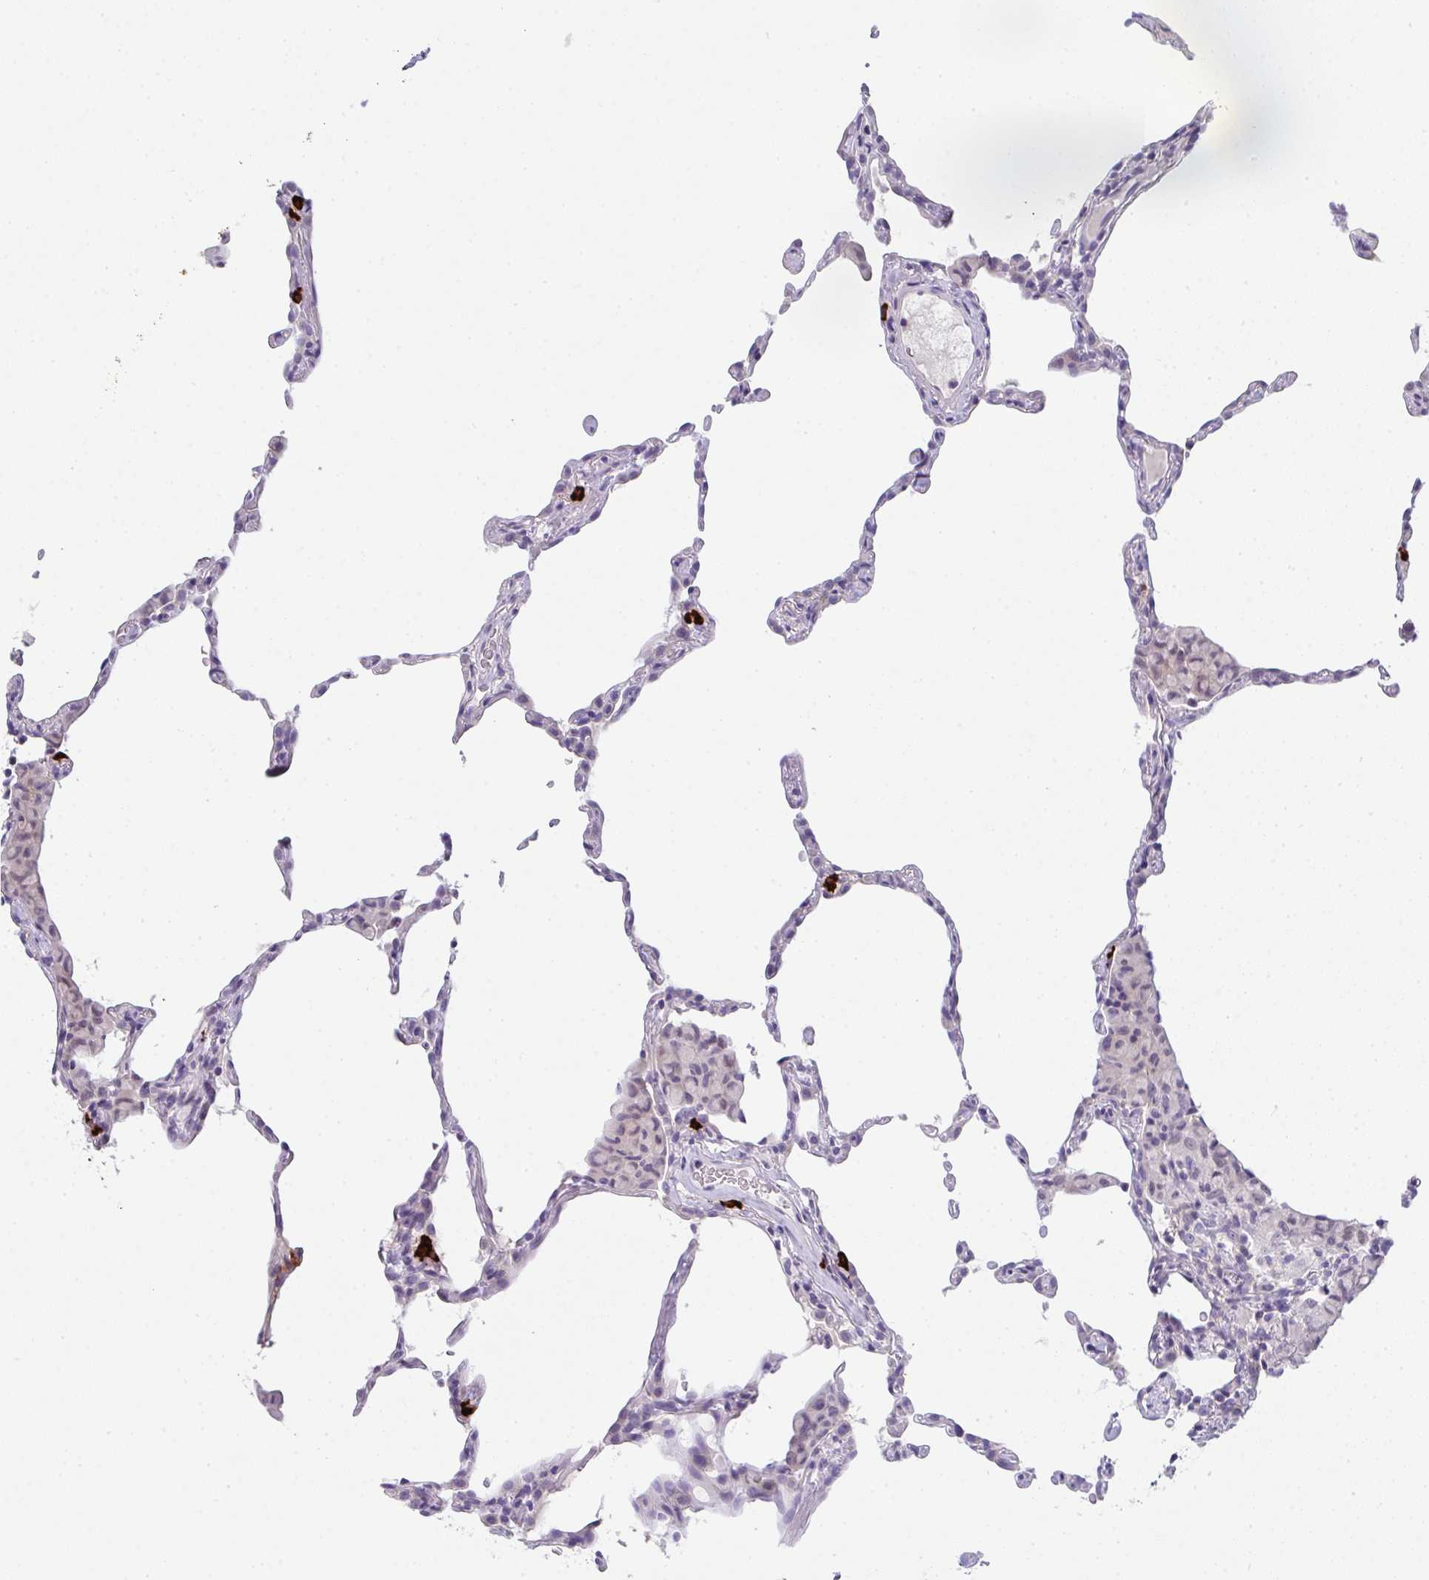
{"staining": {"intensity": "negative", "quantity": "none", "location": "none"}, "tissue": "lung", "cell_type": "Alveolar cells", "image_type": "normal", "snomed": [{"axis": "morphology", "description": "Normal tissue, NOS"}, {"axis": "topography", "description": "Lung"}], "caption": "Lung stained for a protein using IHC exhibits no positivity alveolar cells.", "gene": "CACNA1S", "patient": {"sex": "female", "age": 57}}